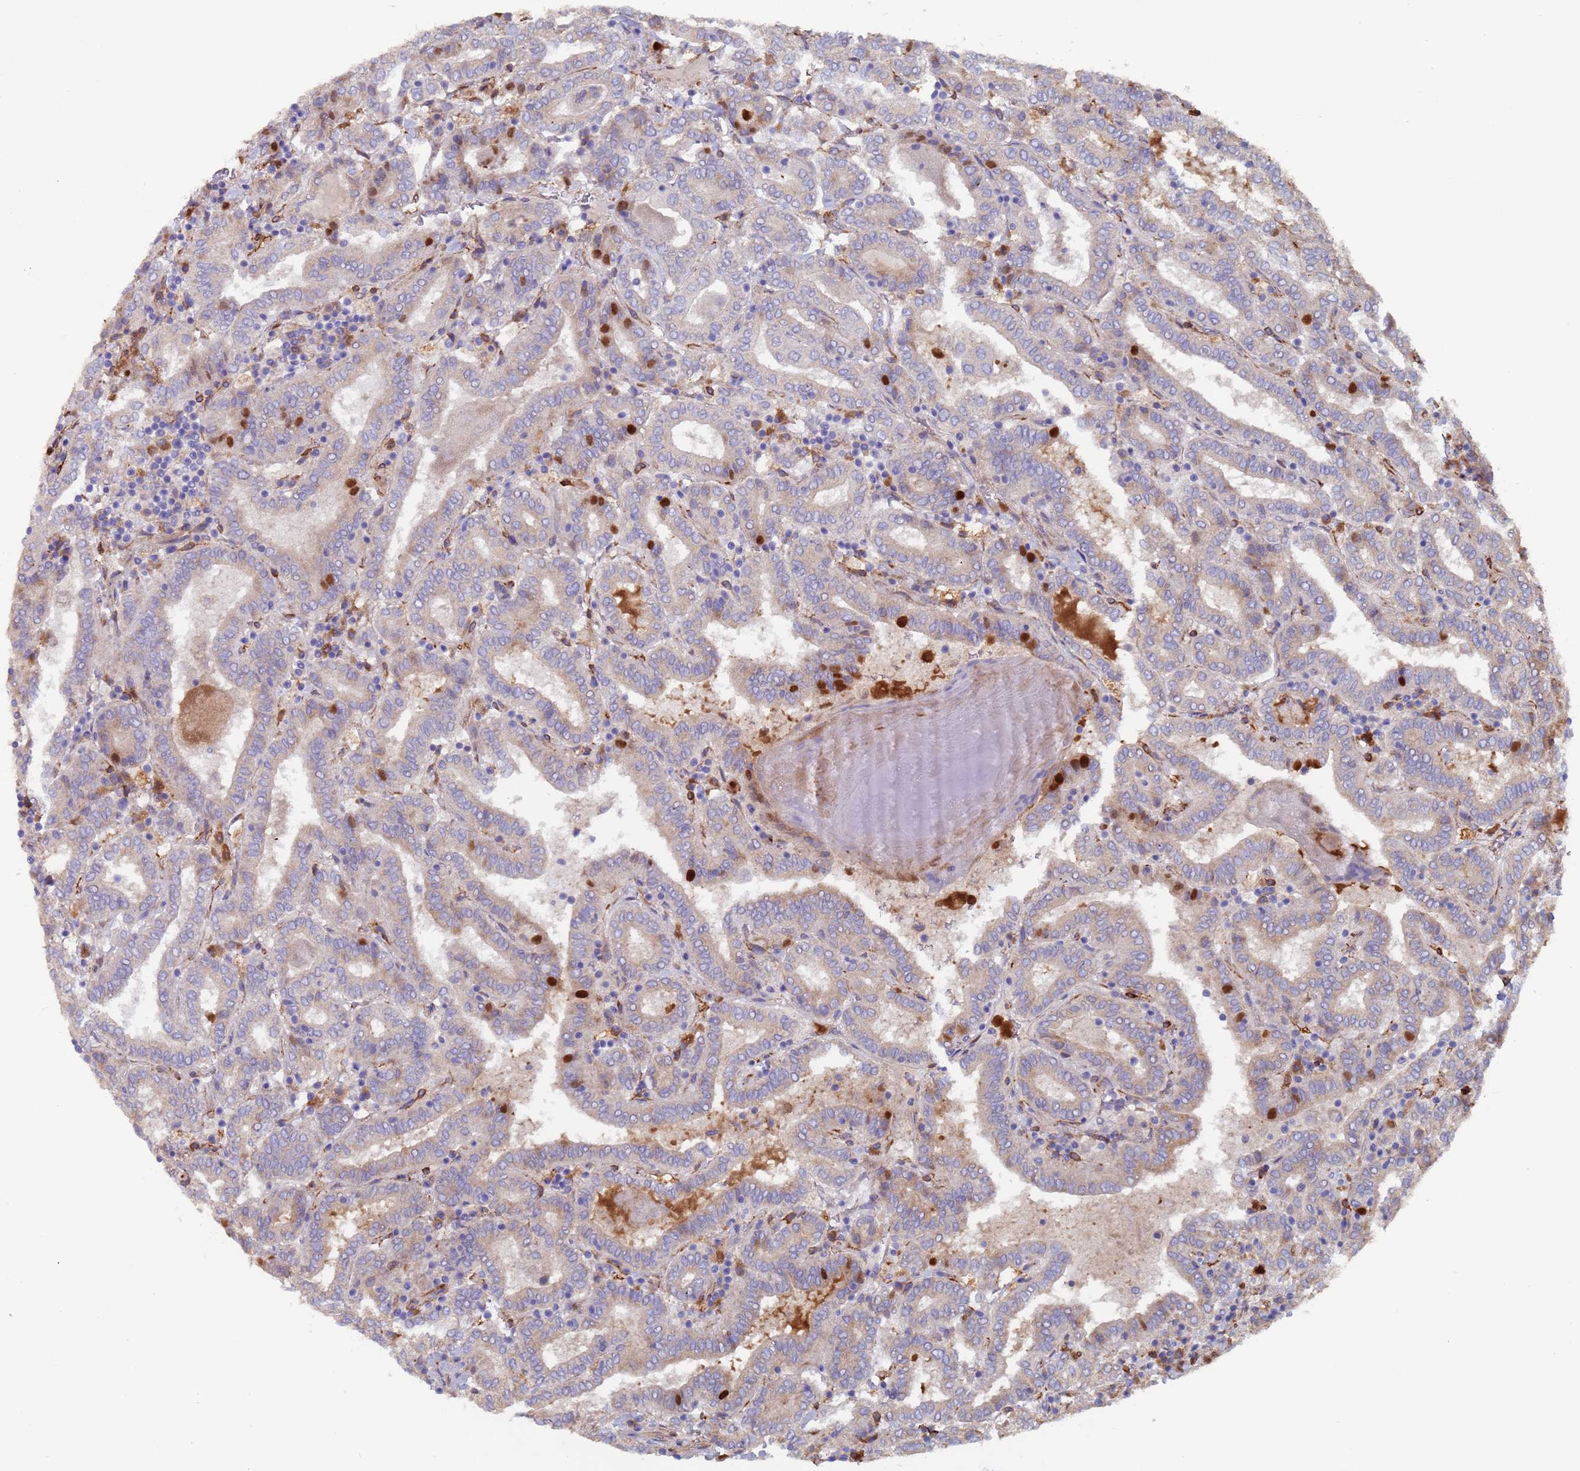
{"staining": {"intensity": "weak", "quantity": "<25%", "location": "cytoplasmic/membranous"}, "tissue": "thyroid cancer", "cell_type": "Tumor cells", "image_type": "cancer", "snomed": [{"axis": "morphology", "description": "Papillary adenocarcinoma, NOS"}, {"axis": "topography", "description": "Thyroid gland"}], "caption": "Immunohistochemical staining of human thyroid cancer demonstrates no significant expression in tumor cells. (DAB (3,3'-diaminobenzidine) immunohistochemistry (IHC), high magnification).", "gene": "ZNF844", "patient": {"sex": "female", "age": 72}}